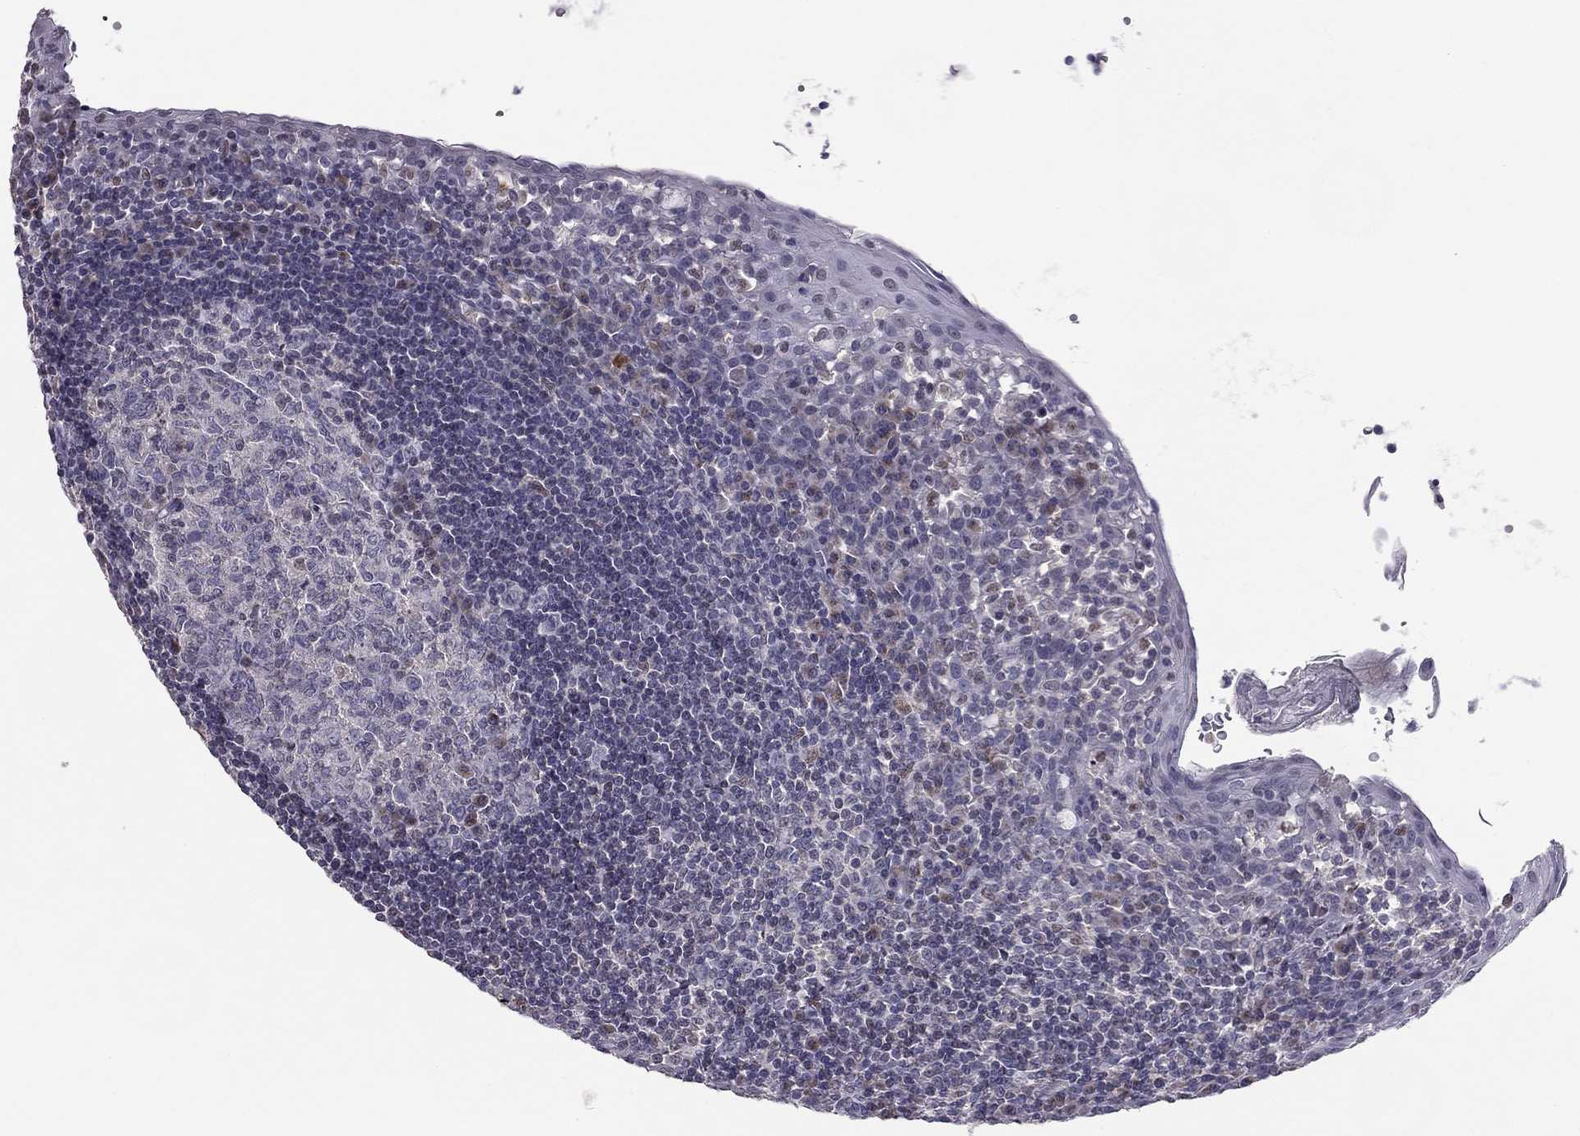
{"staining": {"intensity": "negative", "quantity": "none", "location": "none"}, "tissue": "tonsil", "cell_type": "Germinal center cells", "image_type": "normal", "snomed": [{"axis": "morphology", "description": "Normal tissue, NOS"}, {"axis": "topography", "description": "Tonsil"}], "caption": "Germinal center cells are negative for protein expression in normal human tonsil. (IHC, brightfield microscopy, high magnification).", "gene": "HCN1", "patient": {"sex": "female", "age": 13}}